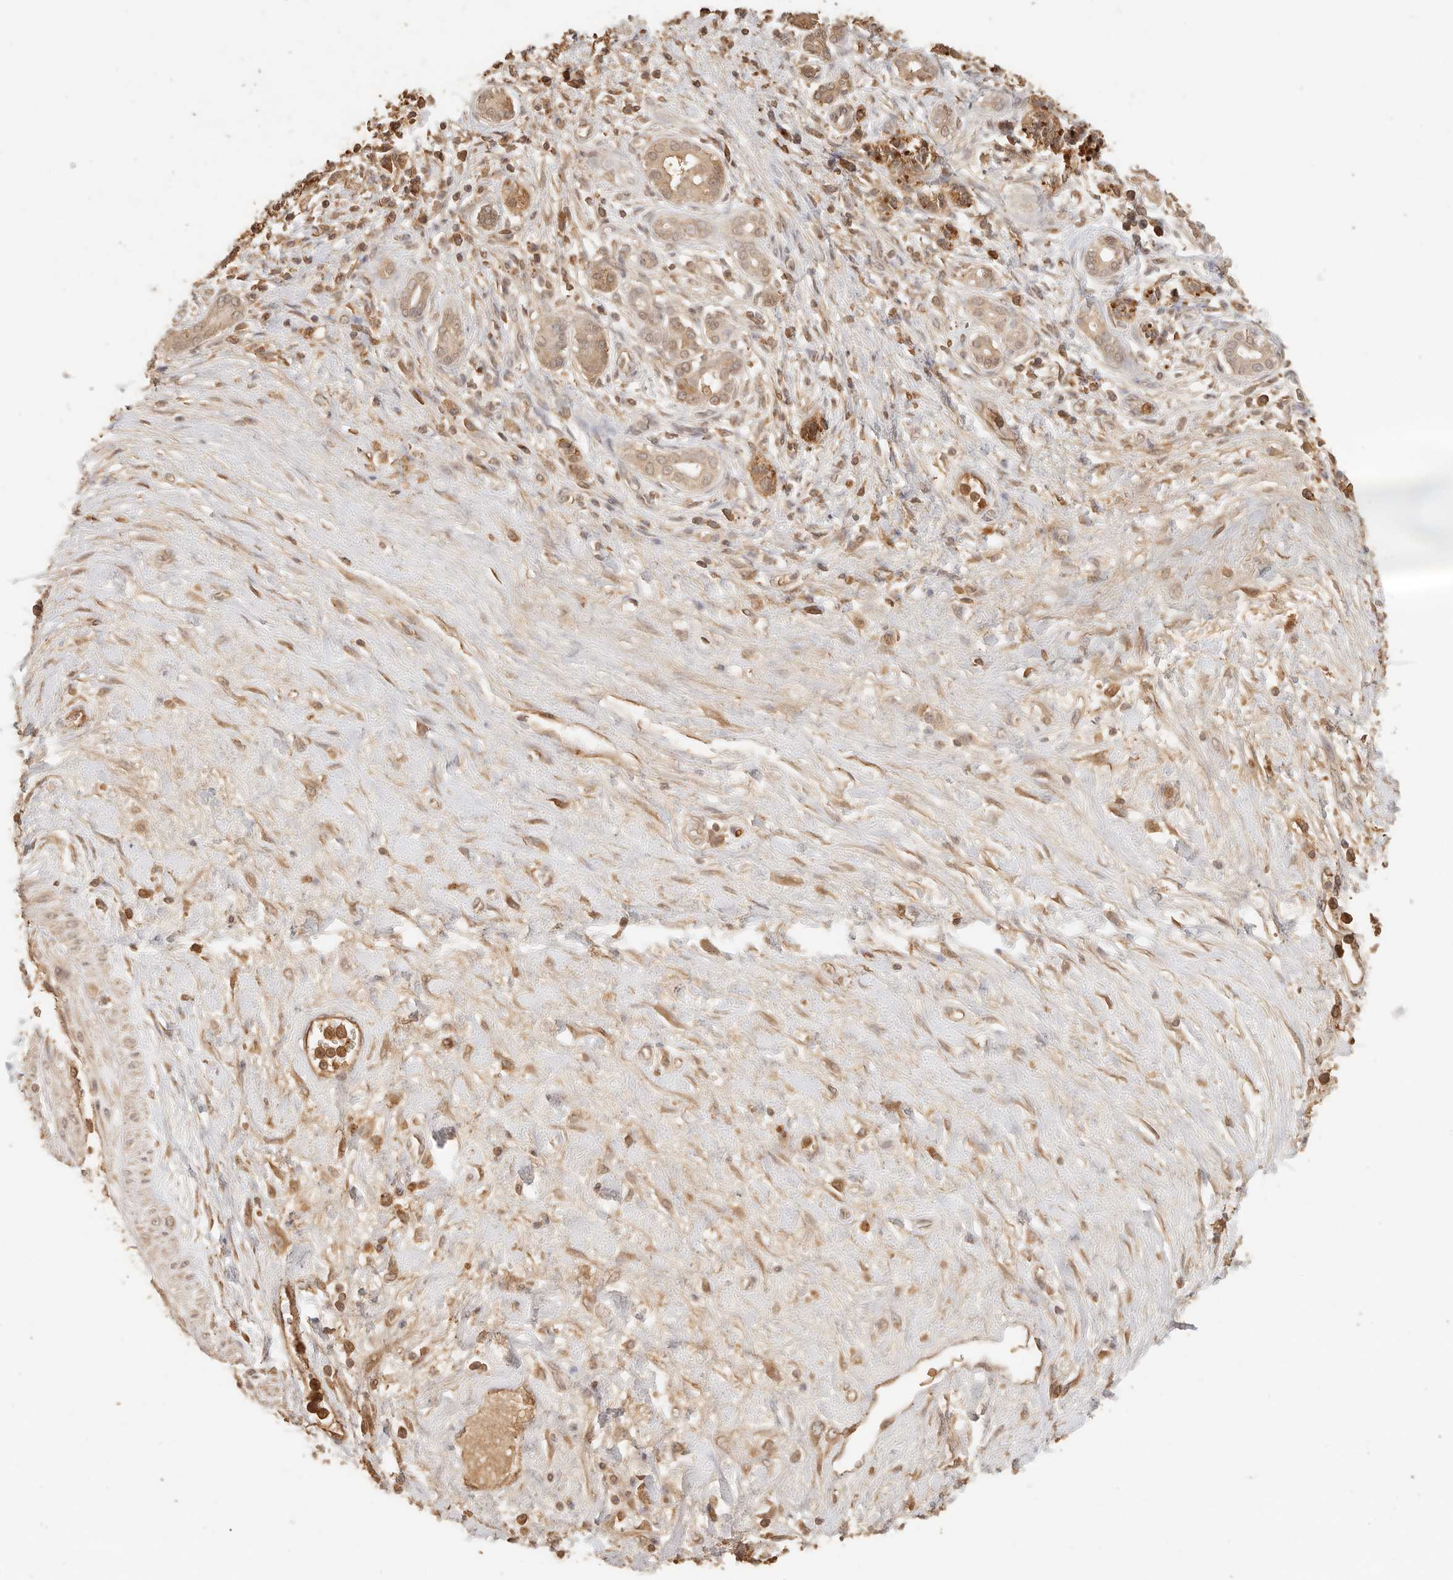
{"staining": {"intensity": "weak", "quantity": ">75%", "location": "cytoplasmic/membranous"}, "tissue": "pancreatic cancer", "cell_type": "Tumor cells", "image_type": "cancer", "snomed": [{"axis": "morphology", "description": "Adenocarcinoma, NOS"}, {"axis": "topography", "description": "Pancreas"}], "caption": "Human pancreatic cancer stained with a protein marker demonstrates weak staining in tumor cells.", "gene": "INTS11", "patient": {"sex": "male", "age": 78}}